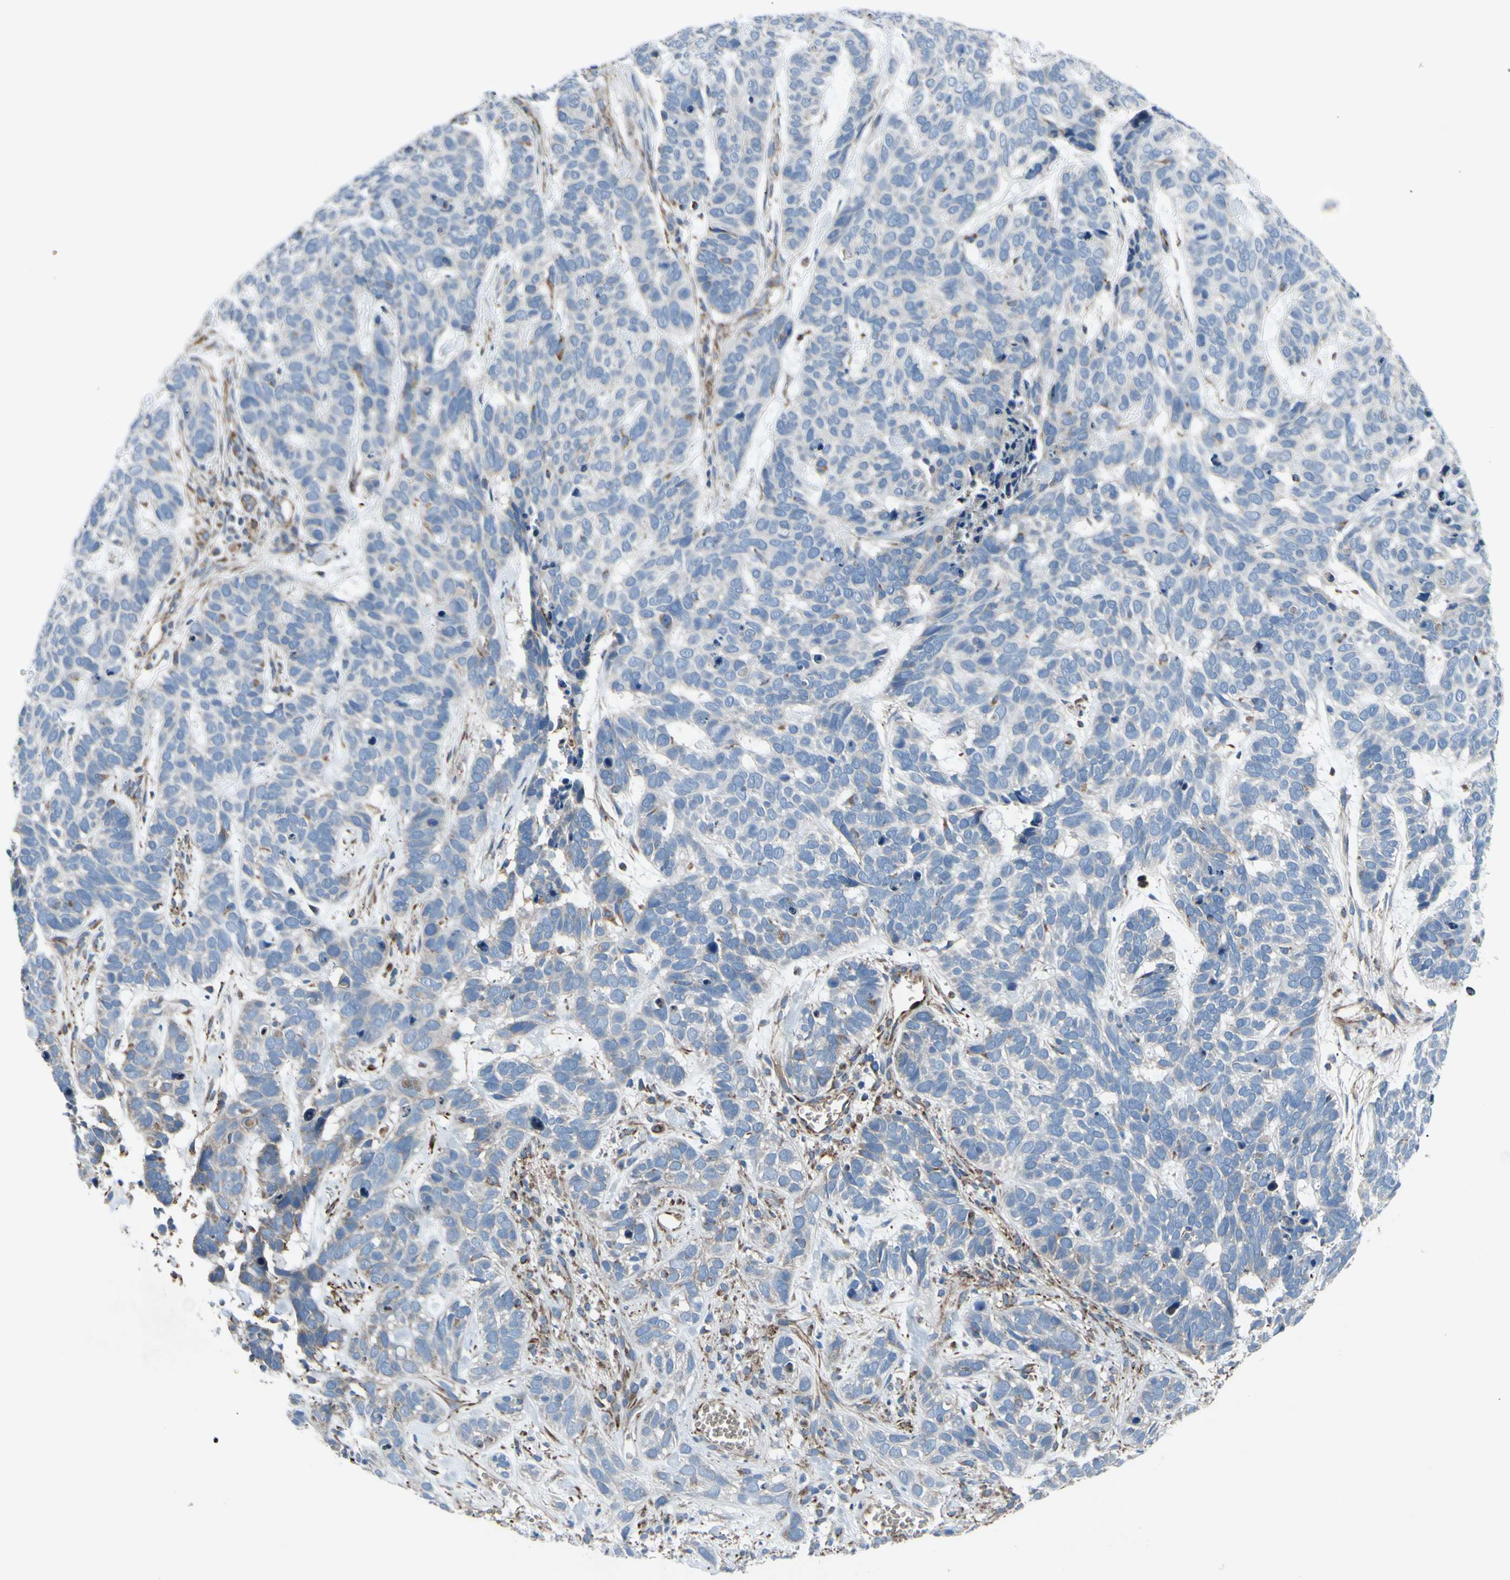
{"staining": {"intensity": "negative", "quantity": "none", "location": "none"}, "tissue": "skin cancer", "cell_type": "Tumor cells", "image_type": "cancer", "snomed": [{"axis": "morphology", "description": "Basal cell carcinoma"}, {"axis": "topography", "description": "Skin"}], "caption": "Basal cell carcinoma (skin) stained for a protein using immunohistochemistry (IHC) displays no expression tumor cells.", "gene": "EMC7", "patient": {"sex": "male", "age": 87}}